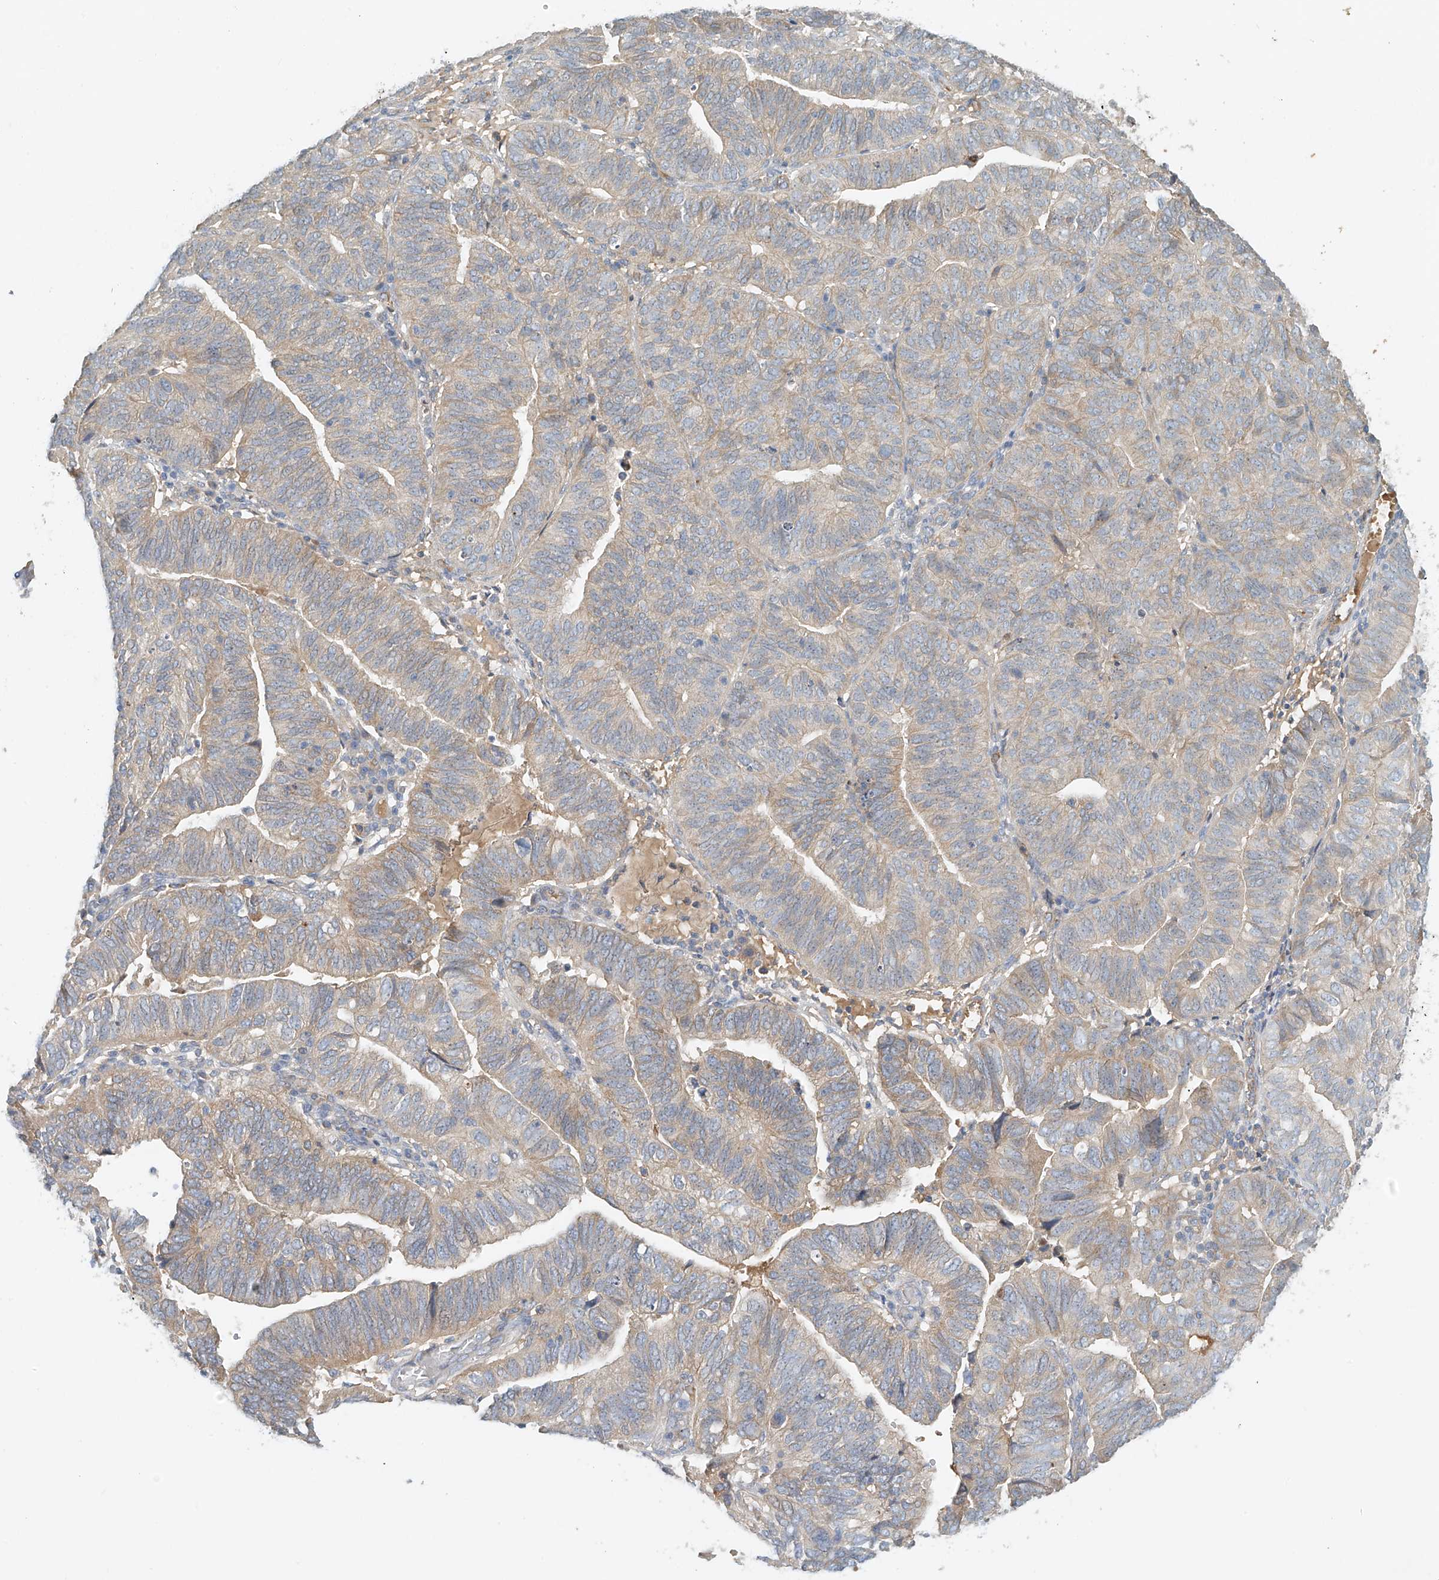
{"staining": {"intensity": "weak", "quantity": "<25%", "location": "cytoplasmic/membranous"}, "tissue": "endometrial cancer", "cell_type": "Tumor cells", "image_type": "cancer", "snomed": [{"axis": "morphology", "description": "Adenocarcinoma, NOS"}, {"axis": "topography", "description": "Uterus"}], "caption": "An immunohistochemistry (IHC) micrograph of endometrial cancer (adenocarcinoma) is shown. There is no staining in tumor cells of endometrial cancer (adenocarcinoma). Brightfield microscopy of IHC stained with DAB (brown) and hematoxylin (blue), captured at high magnification.", "gene": "LYRM9", "patient": {"sex": "female", "age": 77}}